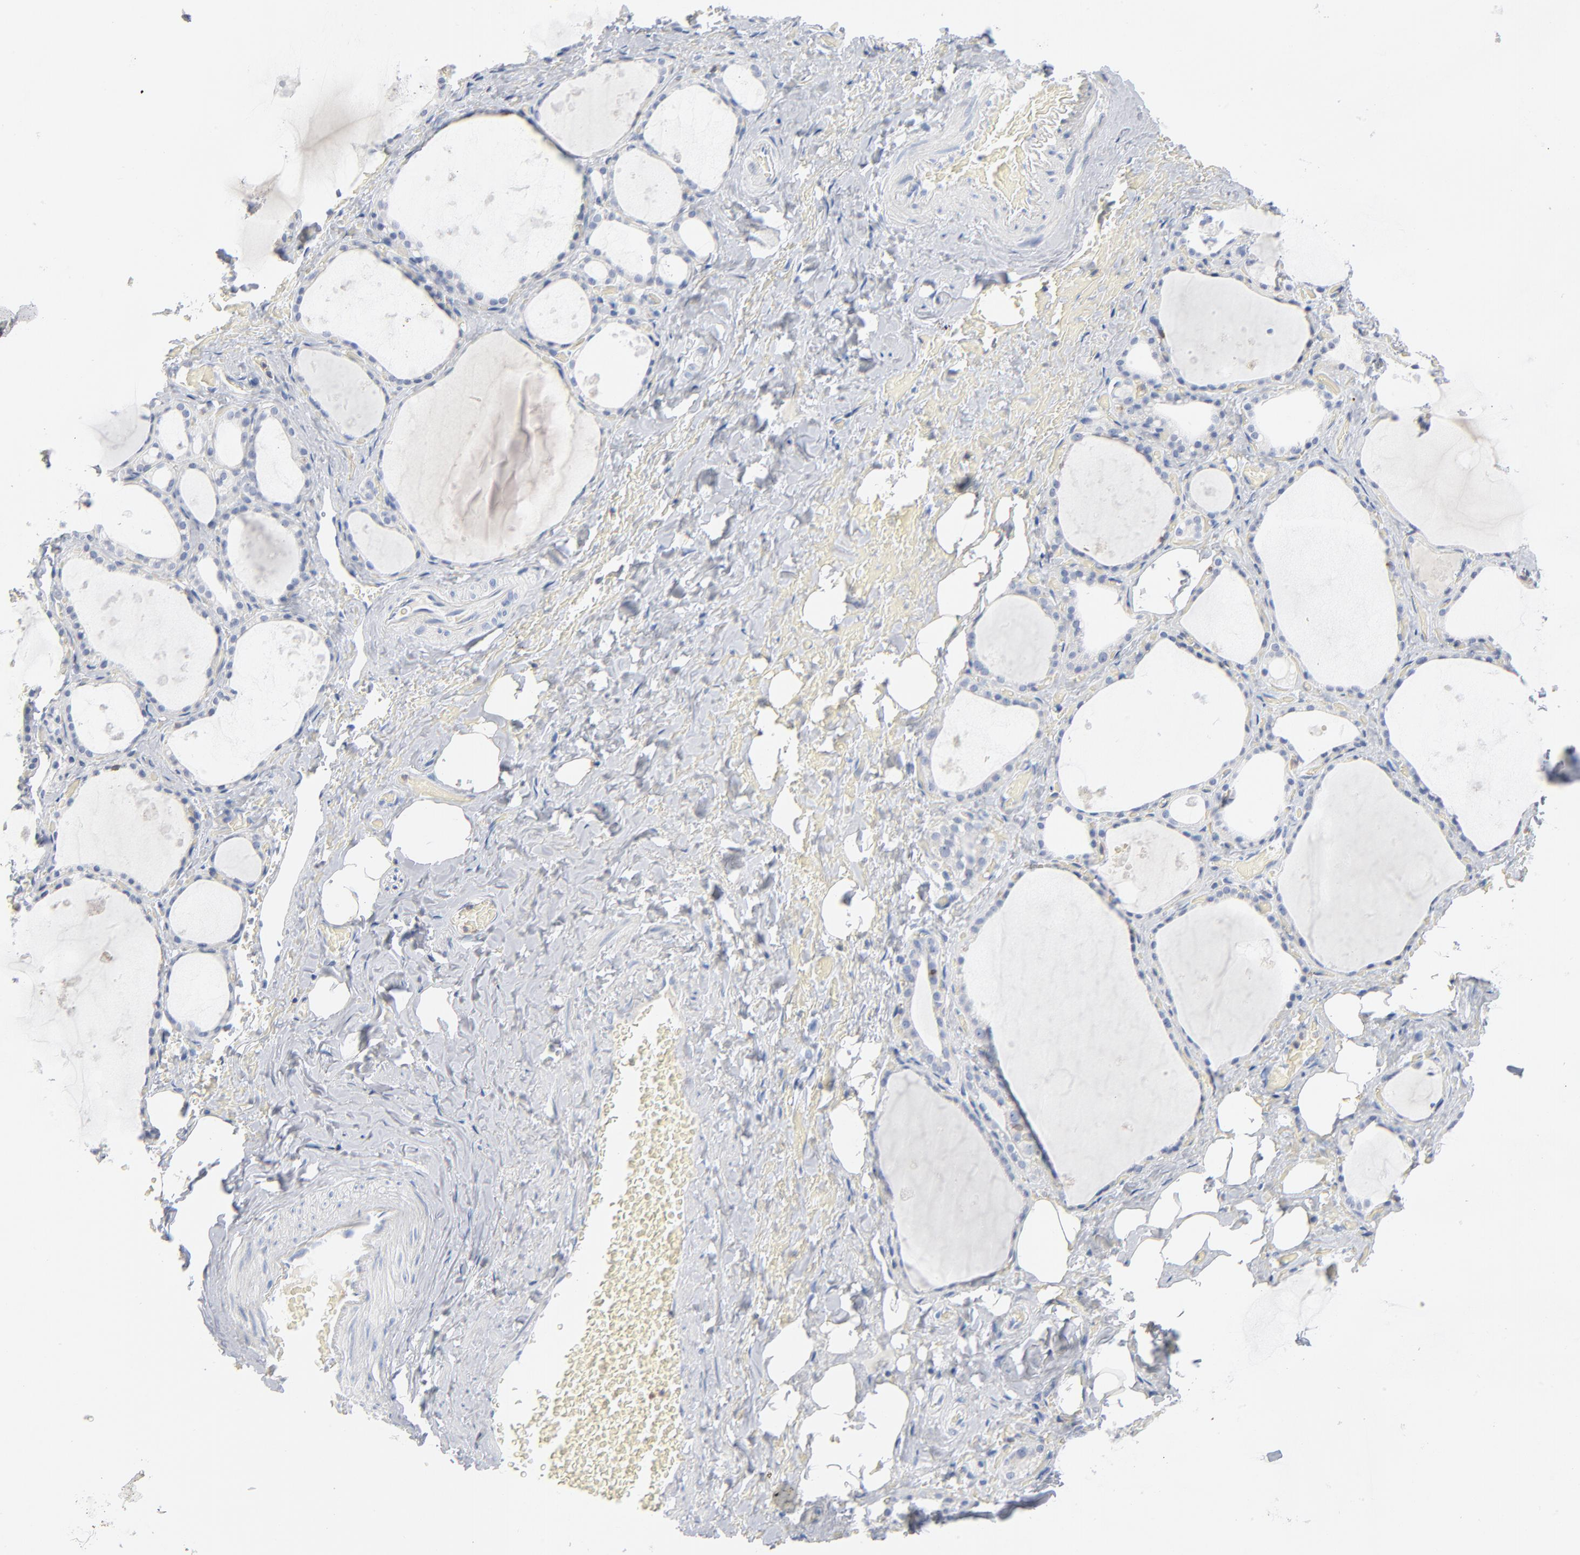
{"staining": {"intensity": "negative", "quantity": "none", "location": "none"}, "tissue": "thyroid gland", "cell_type": "Glandular cells", "image_type": "normal", "snomed": [{"axis": "morphology", "description": "Normal tissue, NOS"}, {"axis": "topography", "description": "Thyroid gland"}], "caption": "This is a photomicrograph of IHC staining of benign thyroid gland, which shows no expression in glandular cells. (DAB immunohistochemistry (IHC), high magnification).", "gene": "PTK2B", "patient": {"sex": "male", "age": 61}}